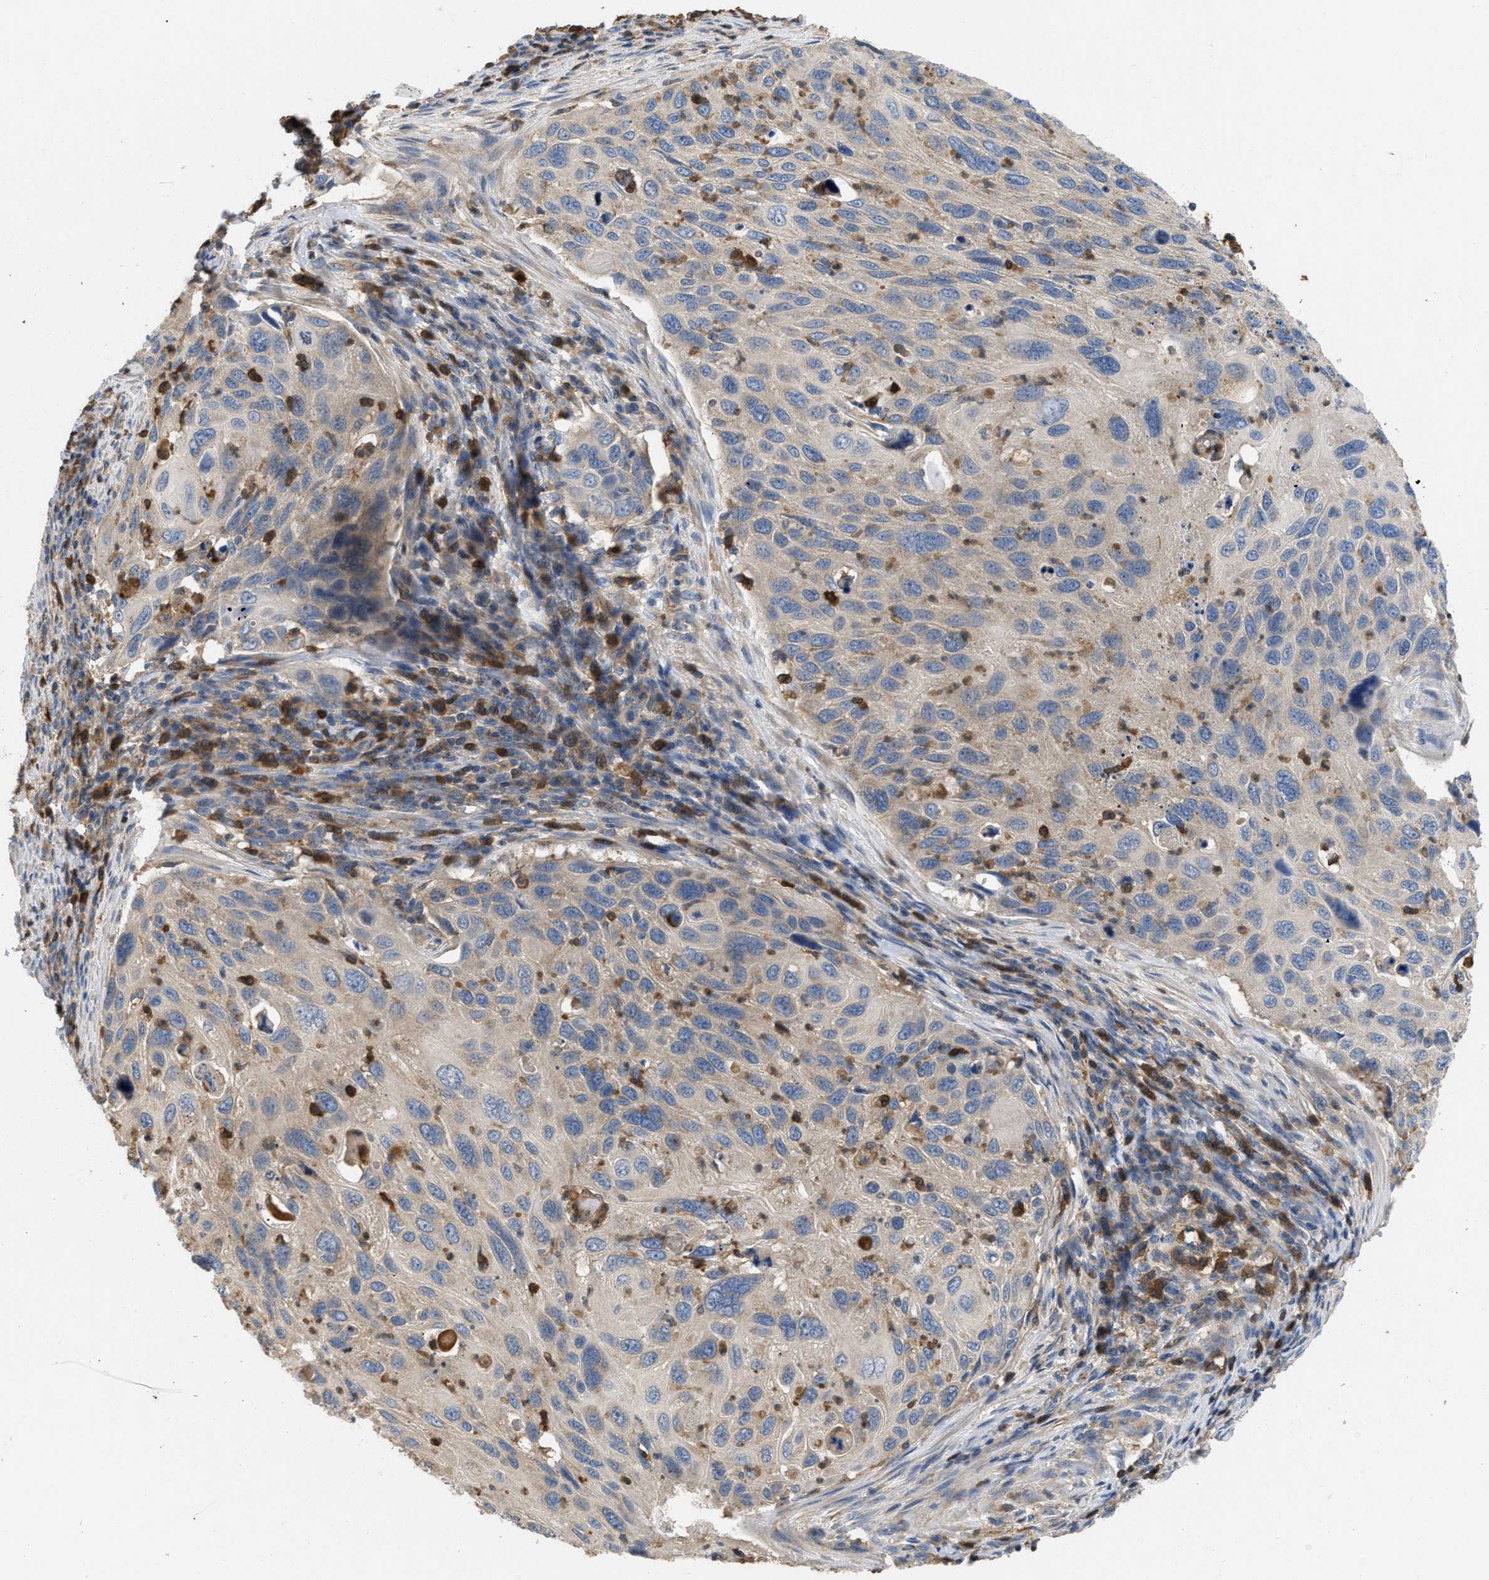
{"staining": {"intensity": "weak", "quantity": "<25%", "location": "cytoplasmic/membranous"}, "tissue": "cervical cancer", "cell_type": "Tumor cells", "image_type": "cancer", "snomed": [{"axis": "morphology", "description": "Squamous cell carcinoma, NOS"}, {"axis": "topography", "description": "Cervix"}], "caption": "IHC micrograph of cervical cancer (squamous cell carcinoma) stained for a protein (brown), which shows no staining in tumor cells.", "gene": "RNF216", "patient": {"sex": "female", "age": 70}}